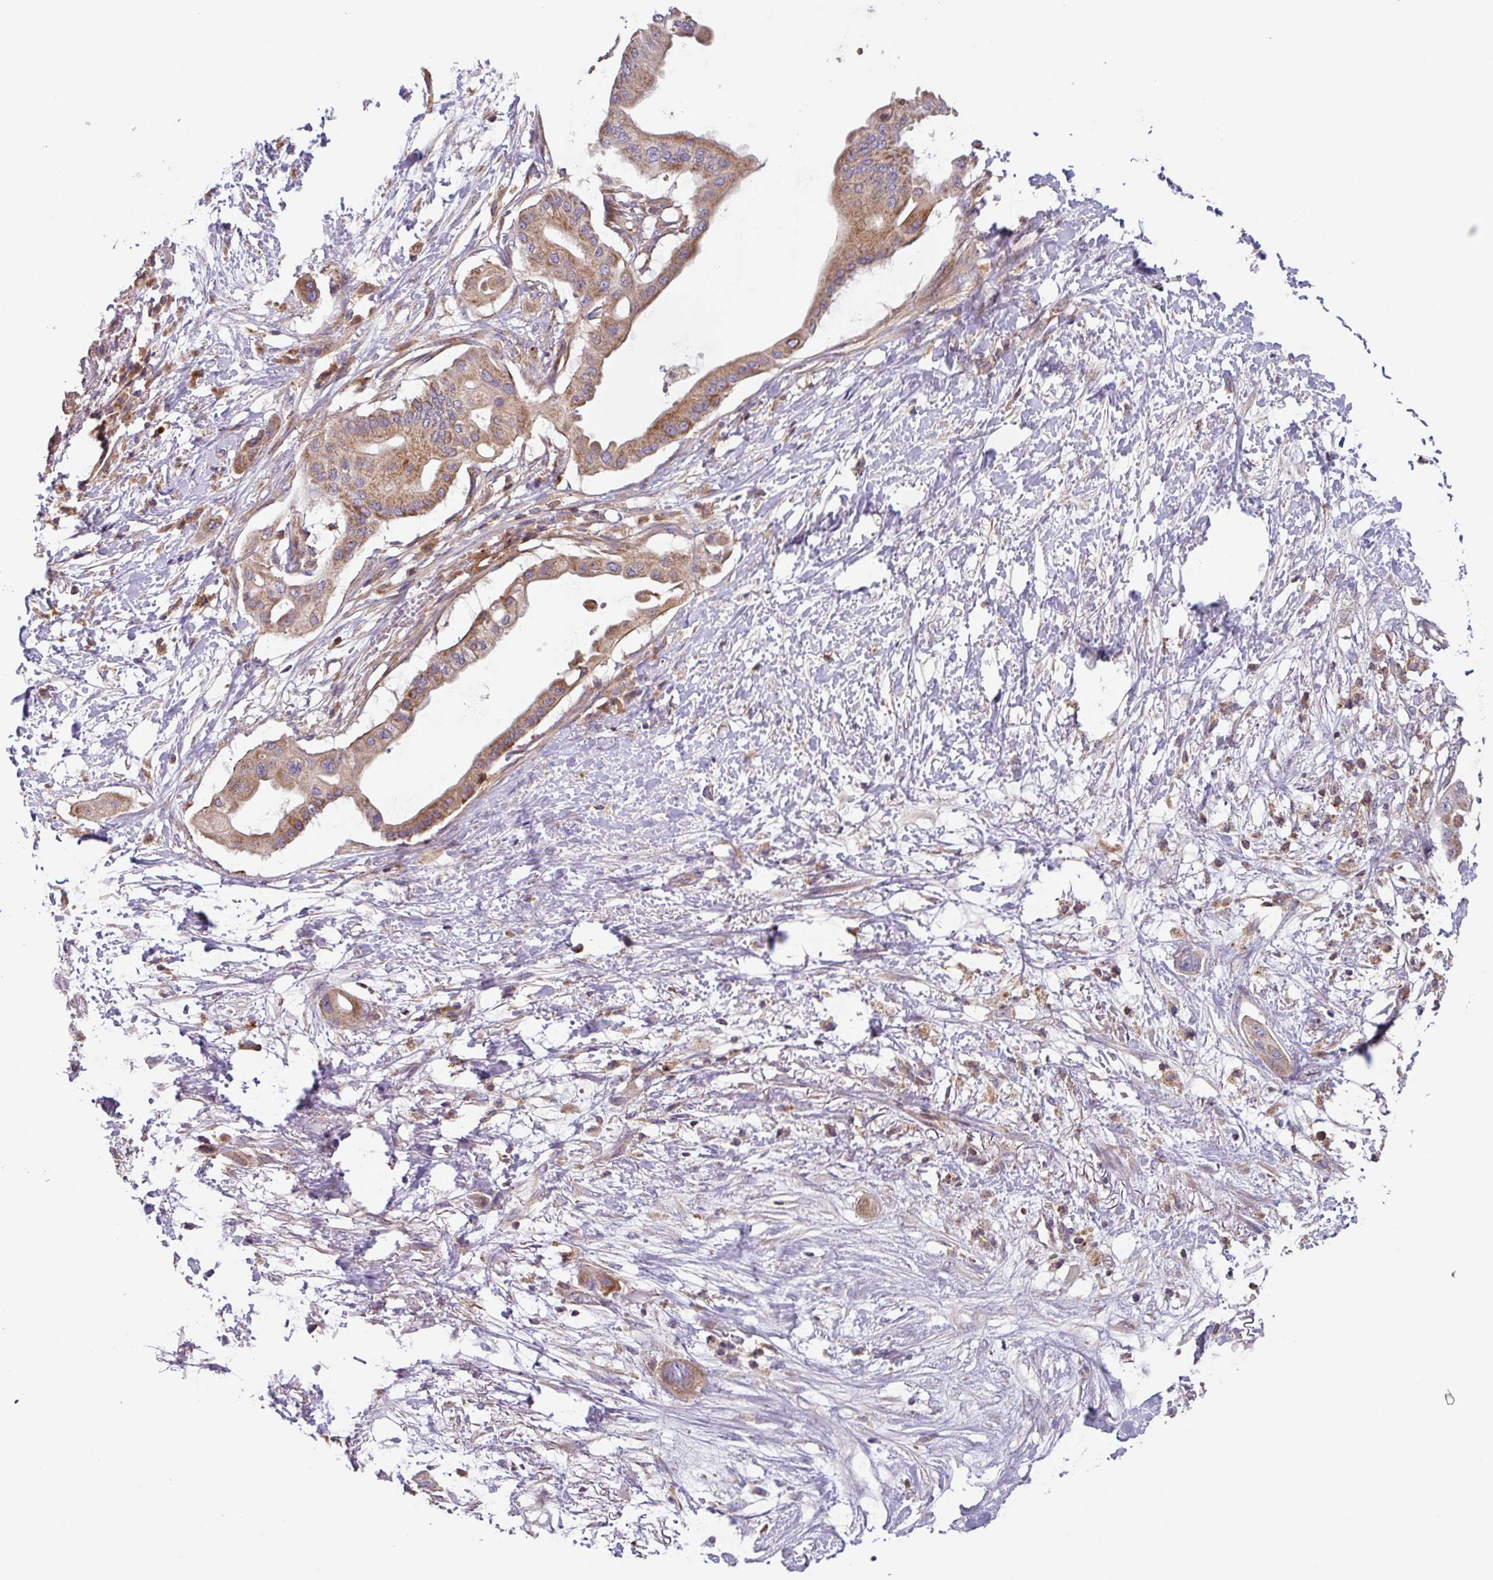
{"staining": {"intensity": "moderate", "quantity": ">75%", "location": "cytoplasmic/membranous"}, "tissue": "pancreatic cancer", "cell_type": "Tumor cells", "image_type": "cancer", "snomed": [{"axis": "morphology", "description": "Adenocarcinoma, NOS"}, {"axis": "topography", "description": "Pancreas"}], "caption": "Immunohistochemical staining of pancreatic adenocarcinoma reveals moderate cytoplasmic/membranous protein positivity in about >75% of tumor cells. Nuclei are stained in blue.", "gene": "PLEKHD1", "patient": {"sex": "male", "age": 68}}